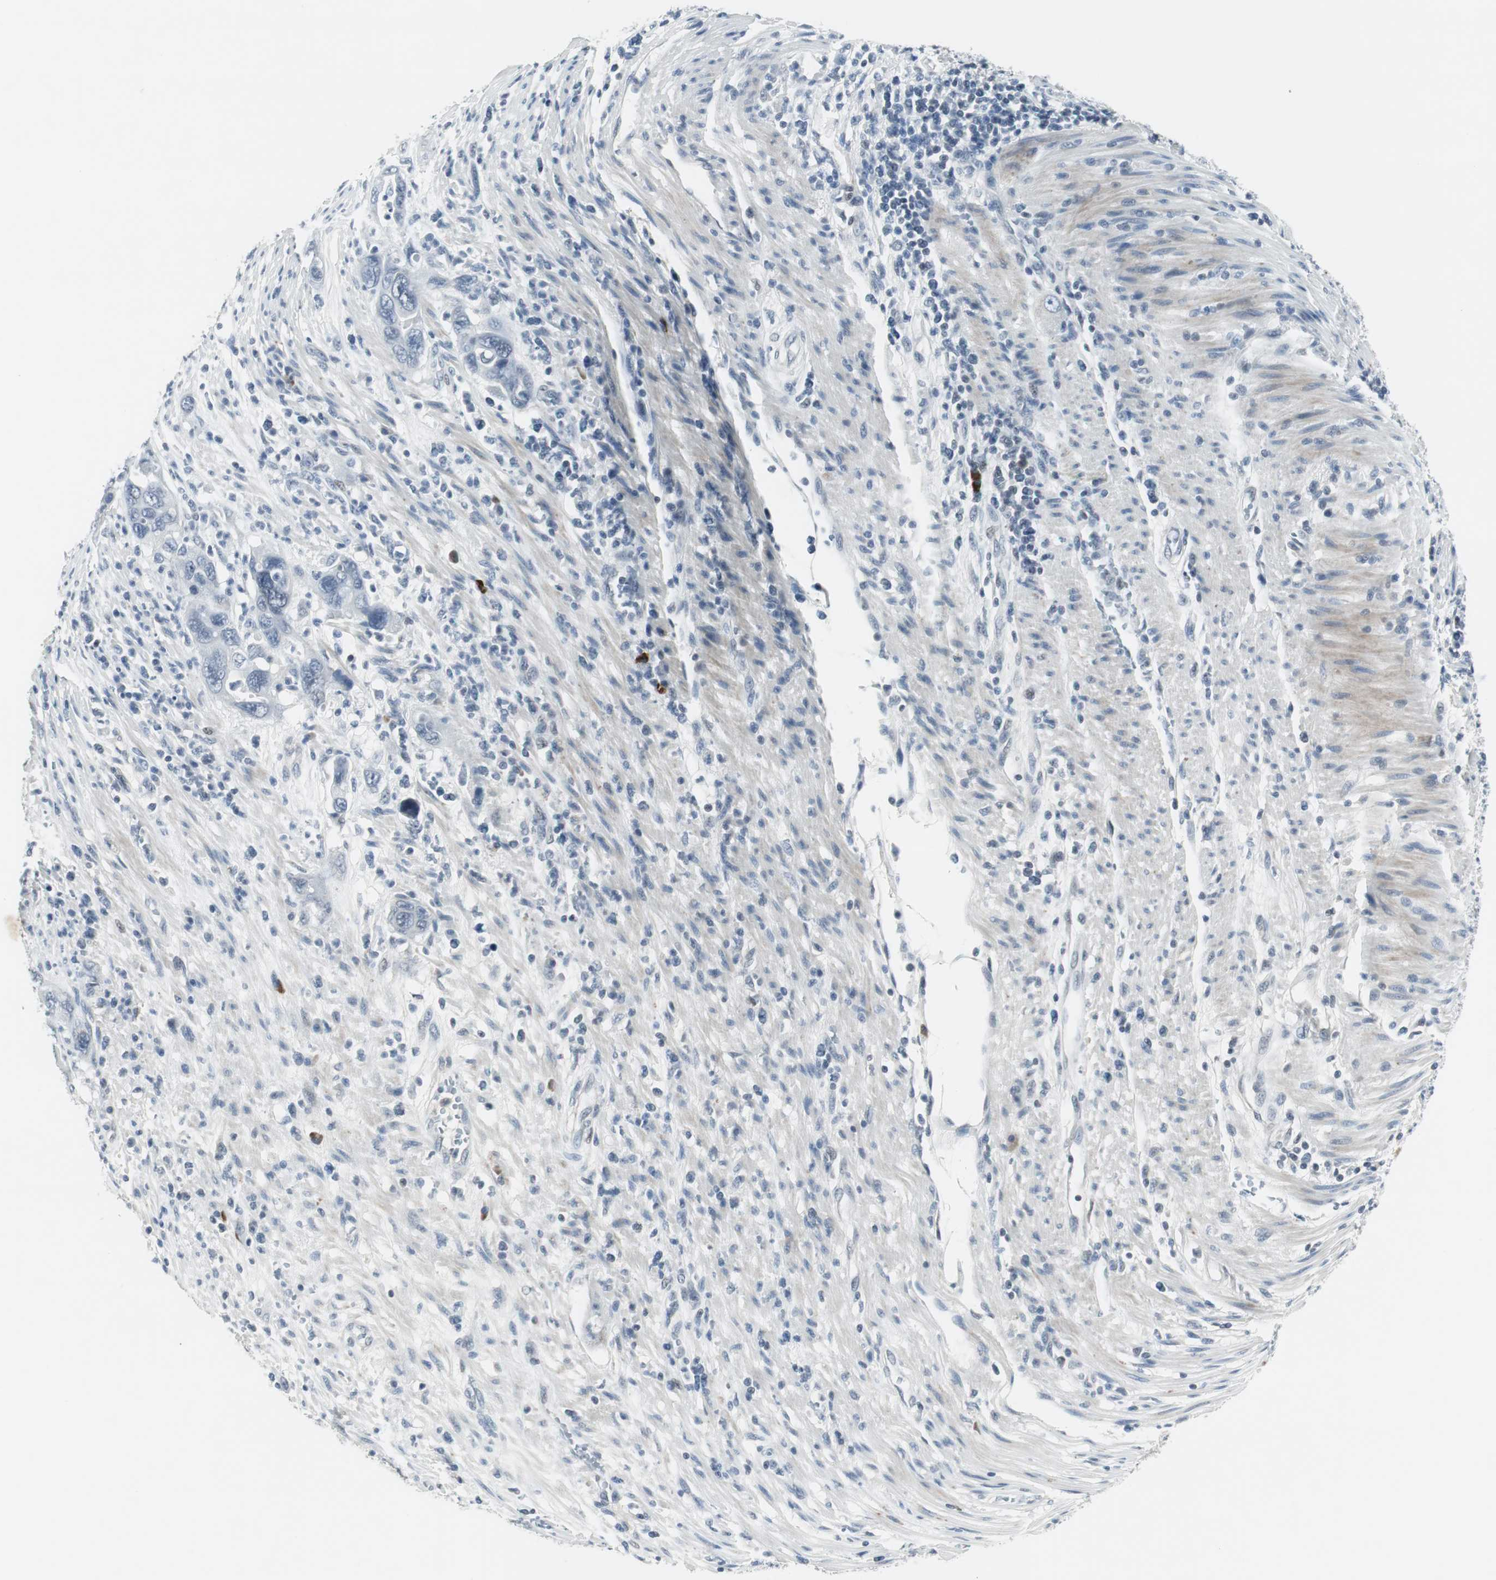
{"staining": {"intensity": "negative", "quantity": "none", "location": "none"}, "tissue": "pancreatic cancer", "cell_type": "Tumor cells", "image_type": "cancer", "snomed": [{"axis": "morphology", "description": "Adenocarcinoma, NOS"}, {"axis": "topography", "description": "Pancreas"}], "caption": "This is an immunohistochemistry micrograph of human adenocarcinoma (pancreatic). There is no staining in tumor cells.", "gene": "ELK1", "patient": {"sex": "female", "age": 71}}